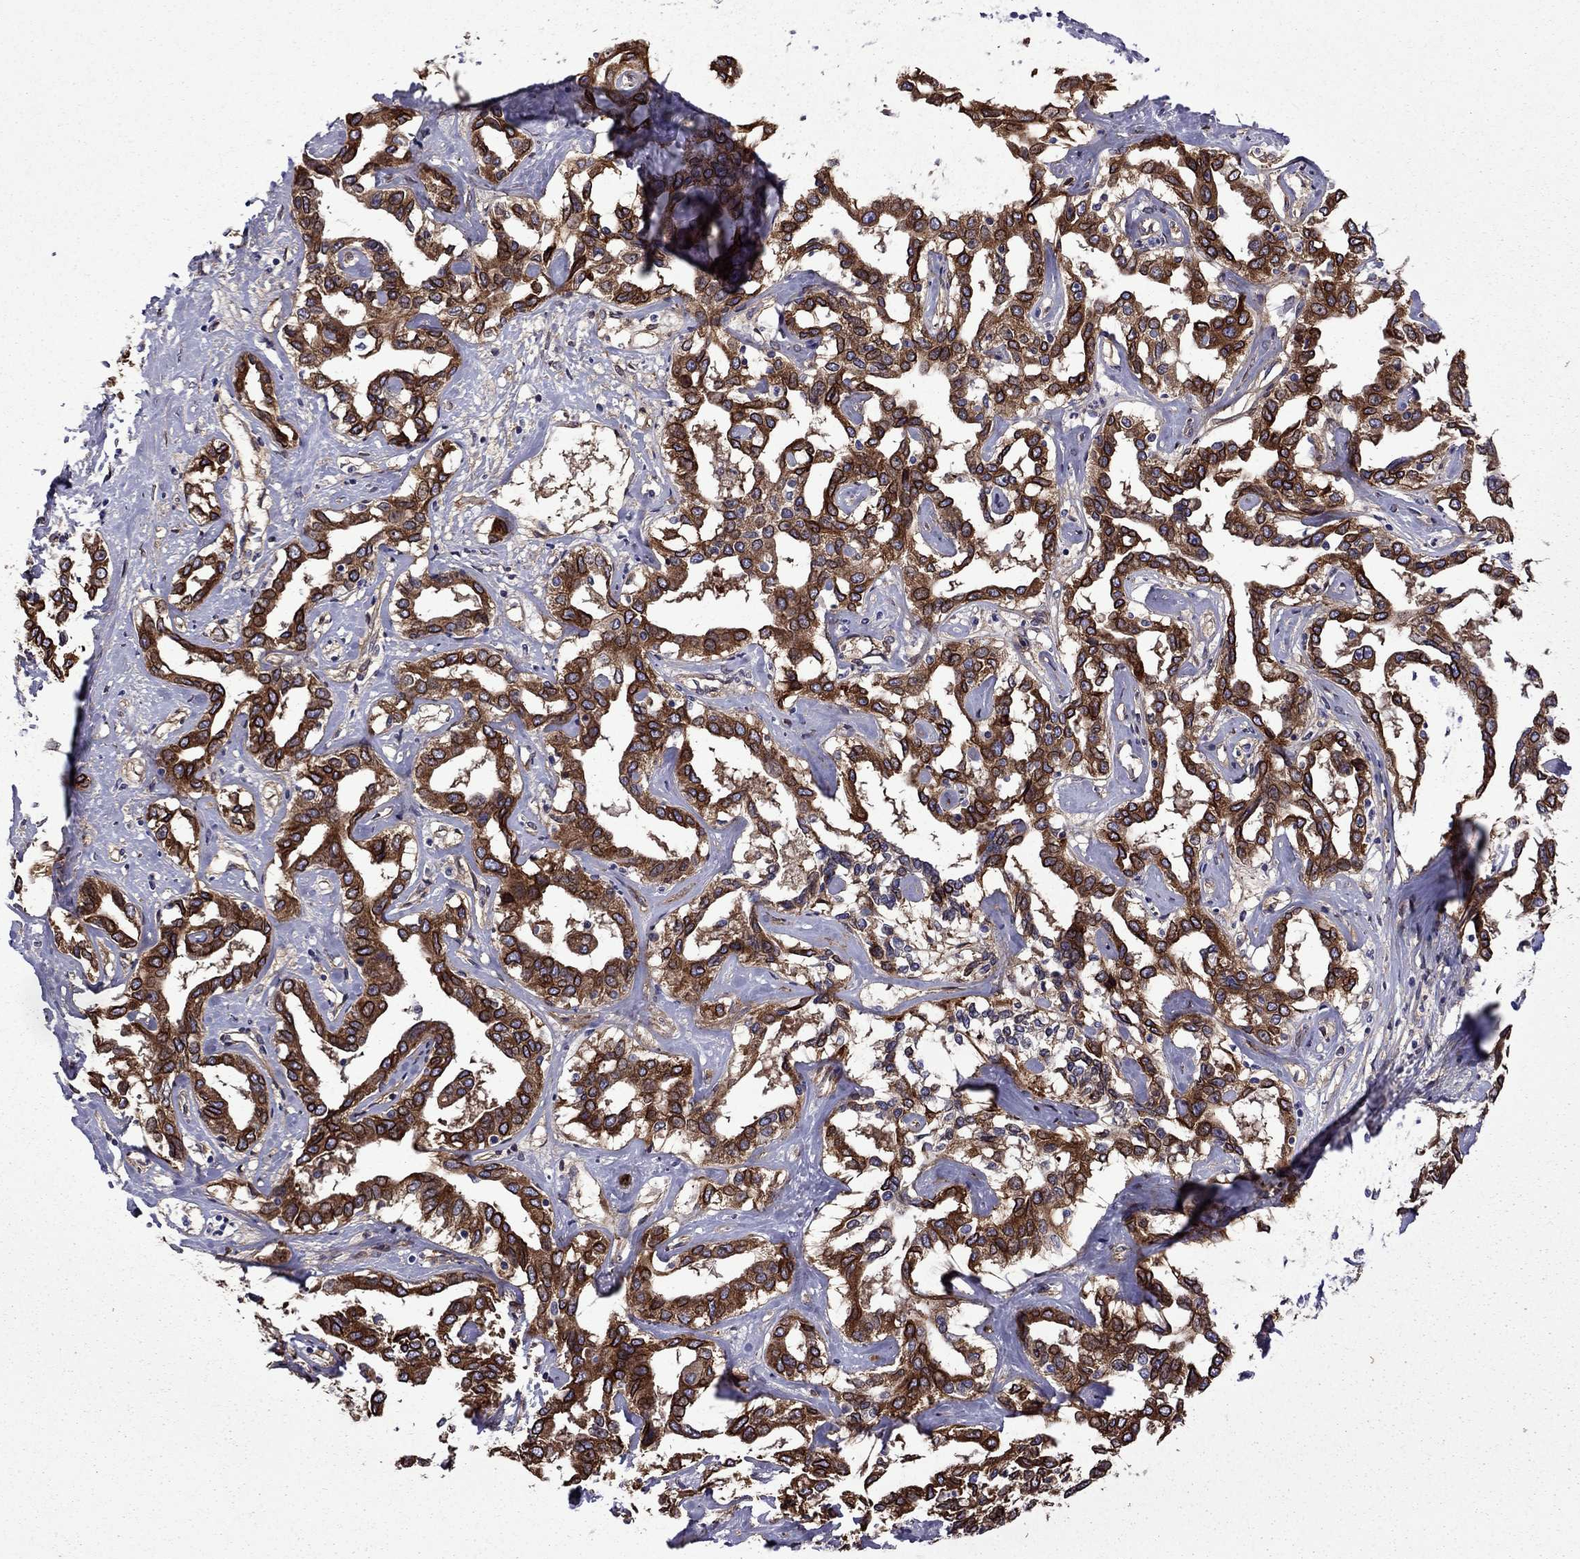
{"staining": {"intensity": "strong", "quantity": ">75%", "location": "cytoplasmic/membranous"}, "tissue": "liver cancer", "cell_type": "Tumor cells", "image_type": "cancer", "snomed": [{"axis": "morphology", "description": "Cholangiocarcinoma"}, {"axis": "topography", "description": "Liver"}], "caption": "Immunohistochemical staining of human liver cancer (cholangiocarcinoma) reveals high levels of strong cytoplasmic/membranous protein expression in about >75% of tumor cells. (DAB IHC with brightfield microscopy, high magnification).", "gene": "ITGB1", "patient": {"sex": "male", "age": 59}}